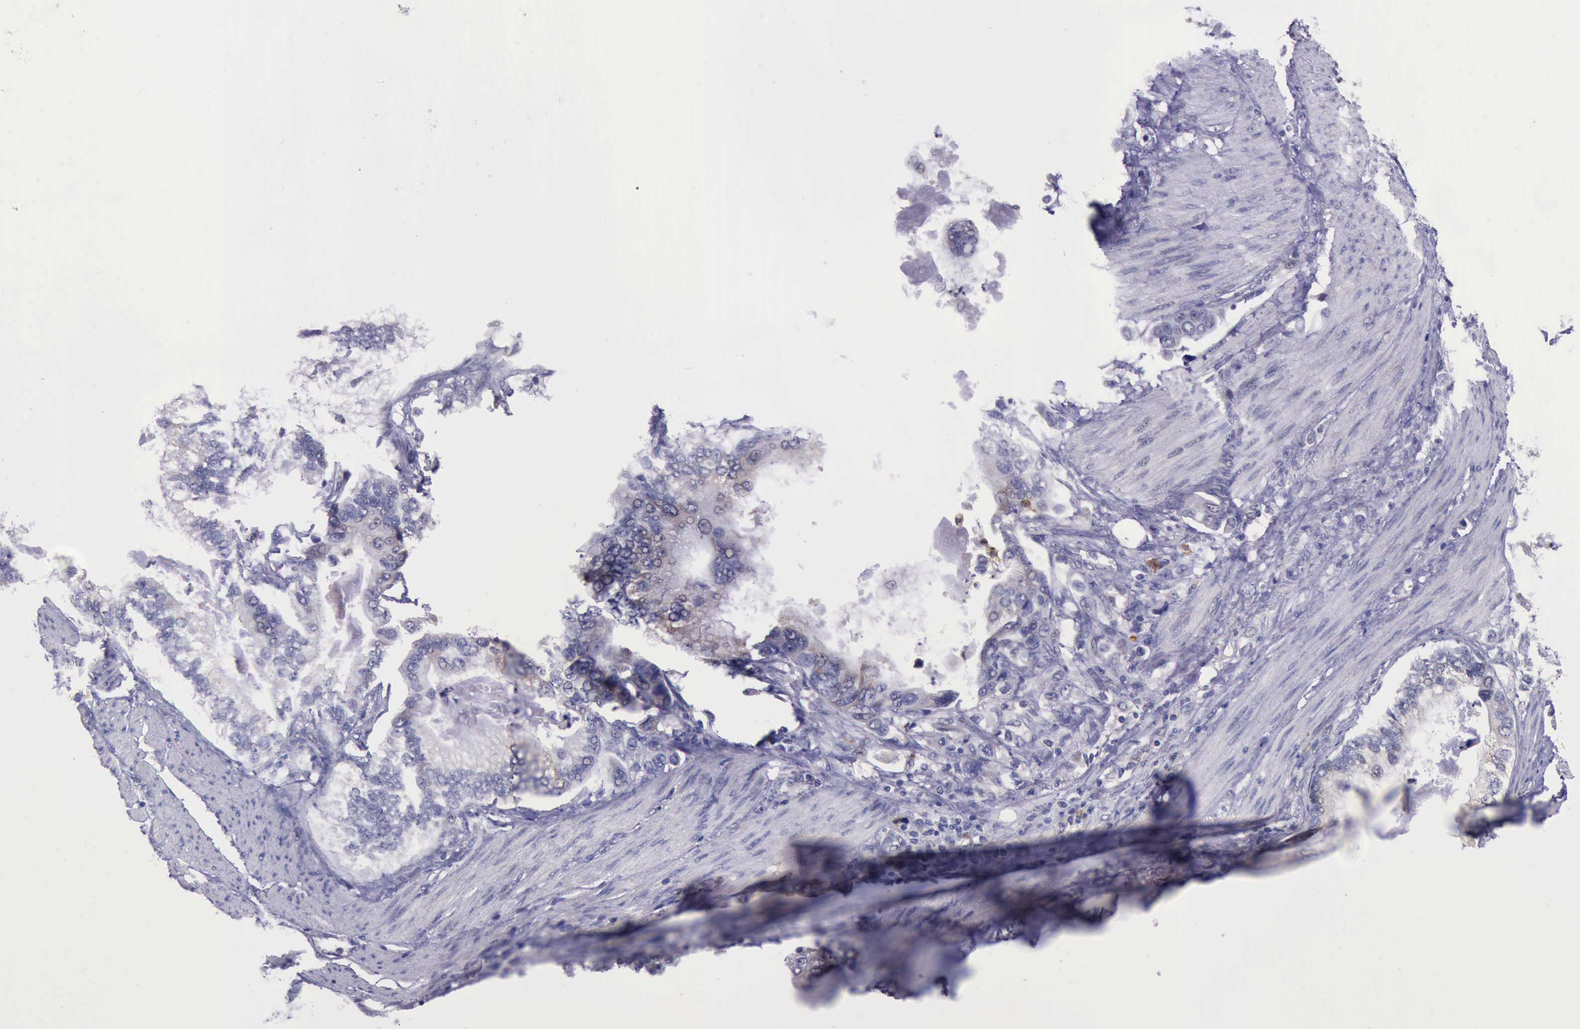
{"staining": {"intensity": "weak", "quantity": ">75%", "location": "cytoplasmic/membranous"}, "tissue": "stomach cancer", "cell_type": "Tumor cells", "image_type": "cancer", "snomed": [{"axis": "morphology", "description": "Adenocarcinoma, NOS"}, {"axis": "topography", "description": "Pancreas"}, {"axis": "topography", "description": "Stomach, upper"}], "caption": "Human stomach cancer stained for a protein (brown) reveals weak cytoplasmic/membranous positive positivity in approximately >75% of tumor cells.", "gene": "PLEK2", "patient": {"sex": "male", "age": 77}}